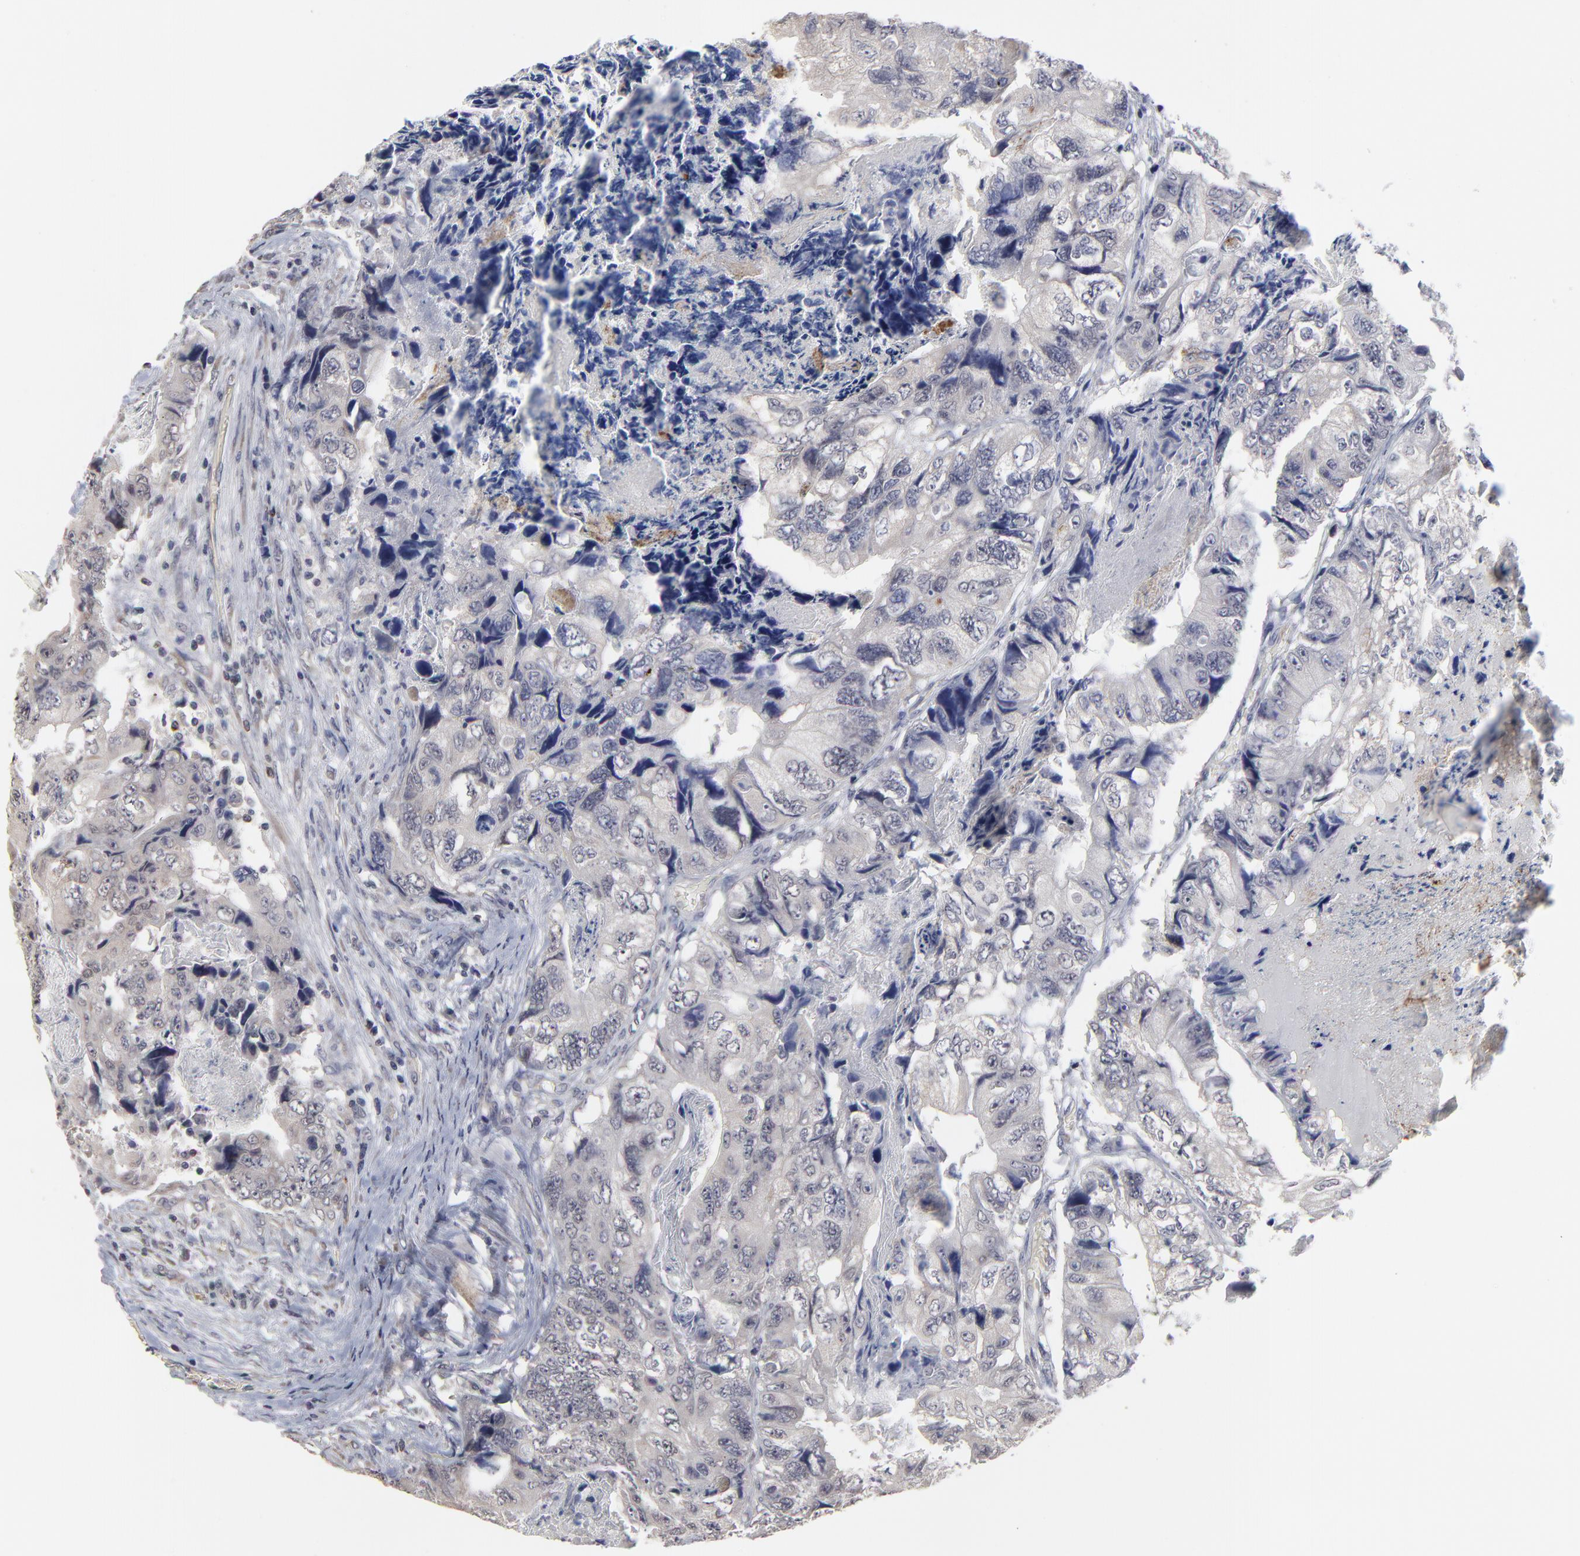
{"staining": {"intensity": "negative", "quantity": "none", "location": "none"}, "tissue": "colorectal cancer", "cell_type": "Tumor cells", "image_type": "cancer", "snomed": [{"axis": "morphology", "description": "Adenocarcinoma, NOS"}, {"axis": "topography", "description": "Rectum"}], "caption": "Immunohistochemical staining of human colorectal adenocarcinoma displays no significant staining in tumor cells.", "gene": "MAGEA10", "patient": {"sex": "female", "age": 82}}